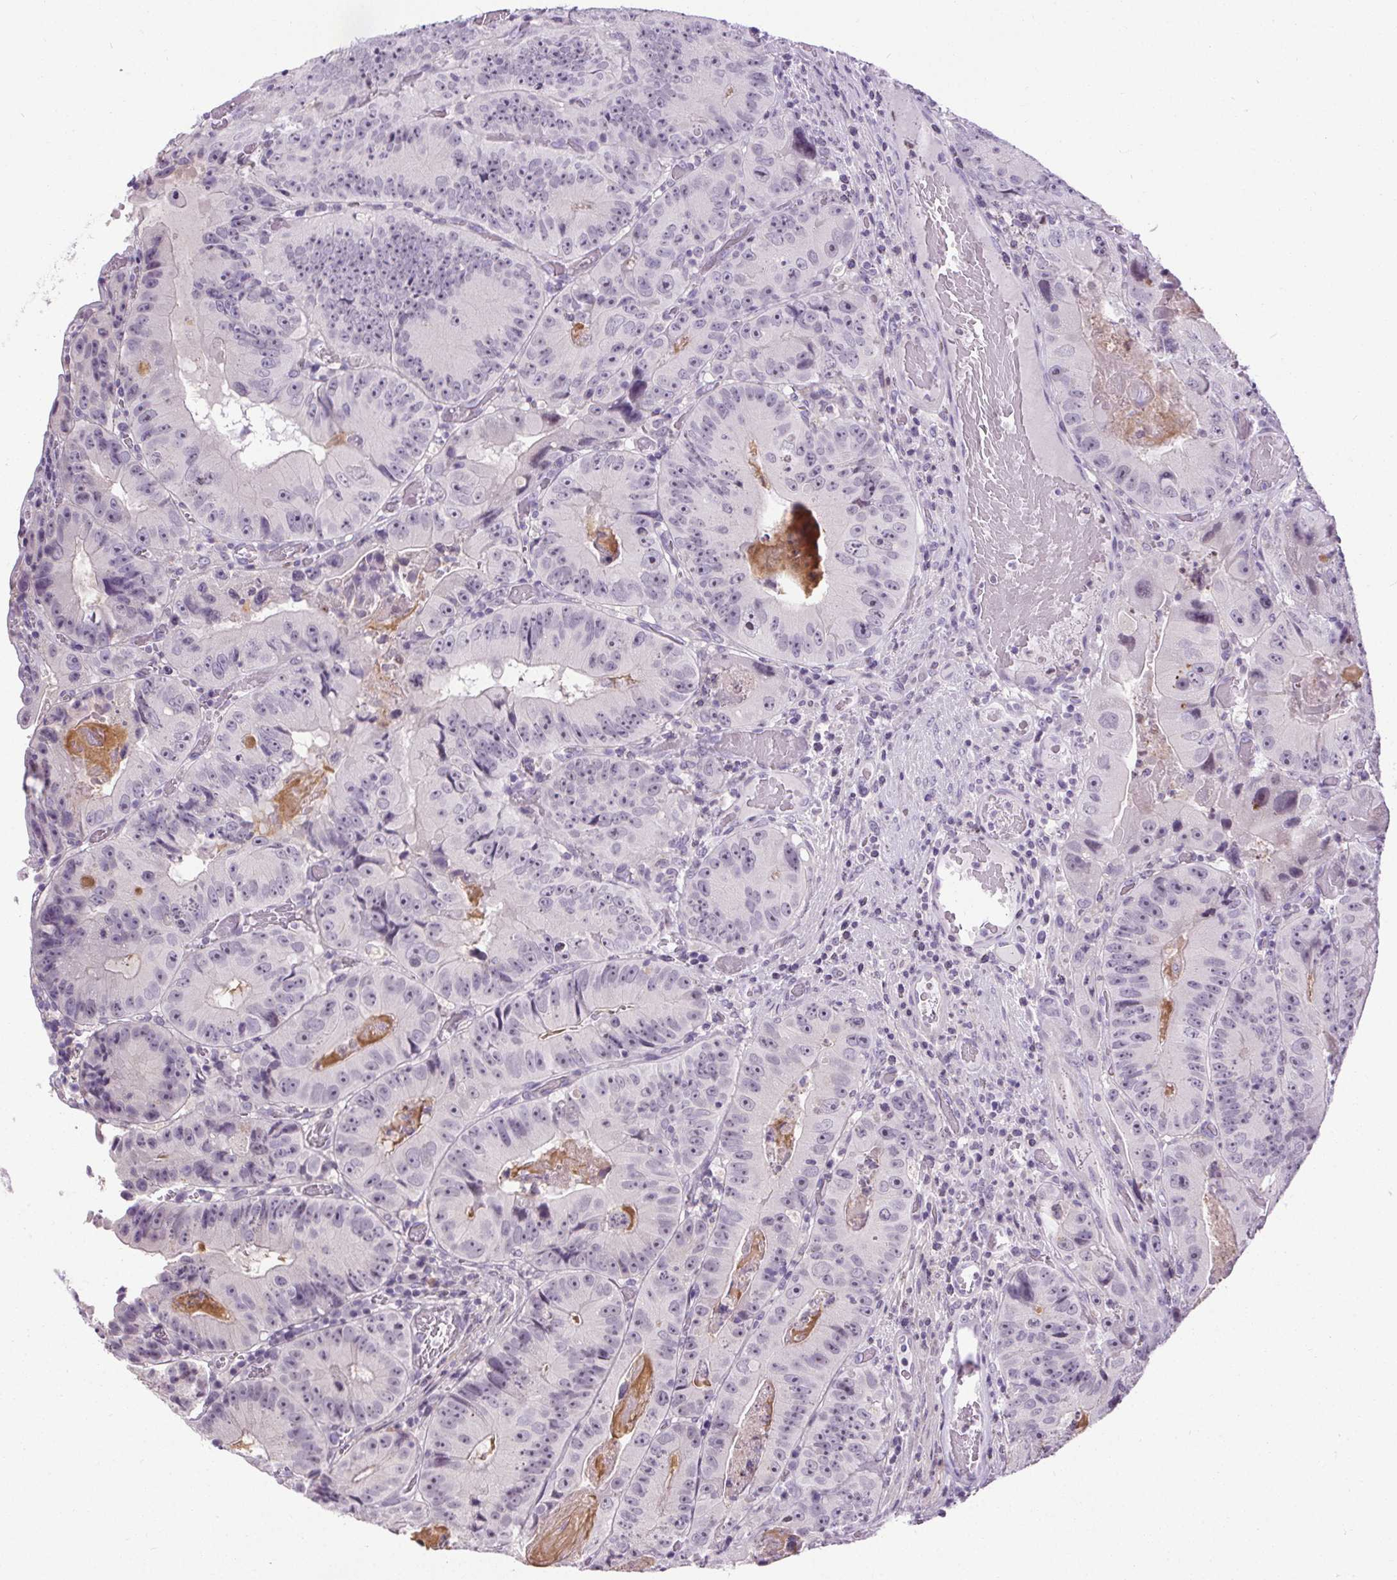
{"staining": {"intensity": "negative", "quantity": "none", "location": "none"}, "tissue": "colorectal cancer", "cell_type": "Tumor cells", "image_type": "cancer", "snomed": [{"axis": "morphology", "description": "Adenocarcinoma, NOS"}, {"axis": "topography", "description": "Colon"}], "caption": "DAB immunohistochemical staining of human colorectal adenocarcinoma reveals no significant staining in tumor cells. (Stains: DAB (3,3'-diaminobenzidine) immunohistochemistry (IHC) with hematoxylin counter stain, Microscopy: brightfield microscopy at high magnification).", "gene": "TMEM240", "patient": {"sex": "female", "age": 86}}